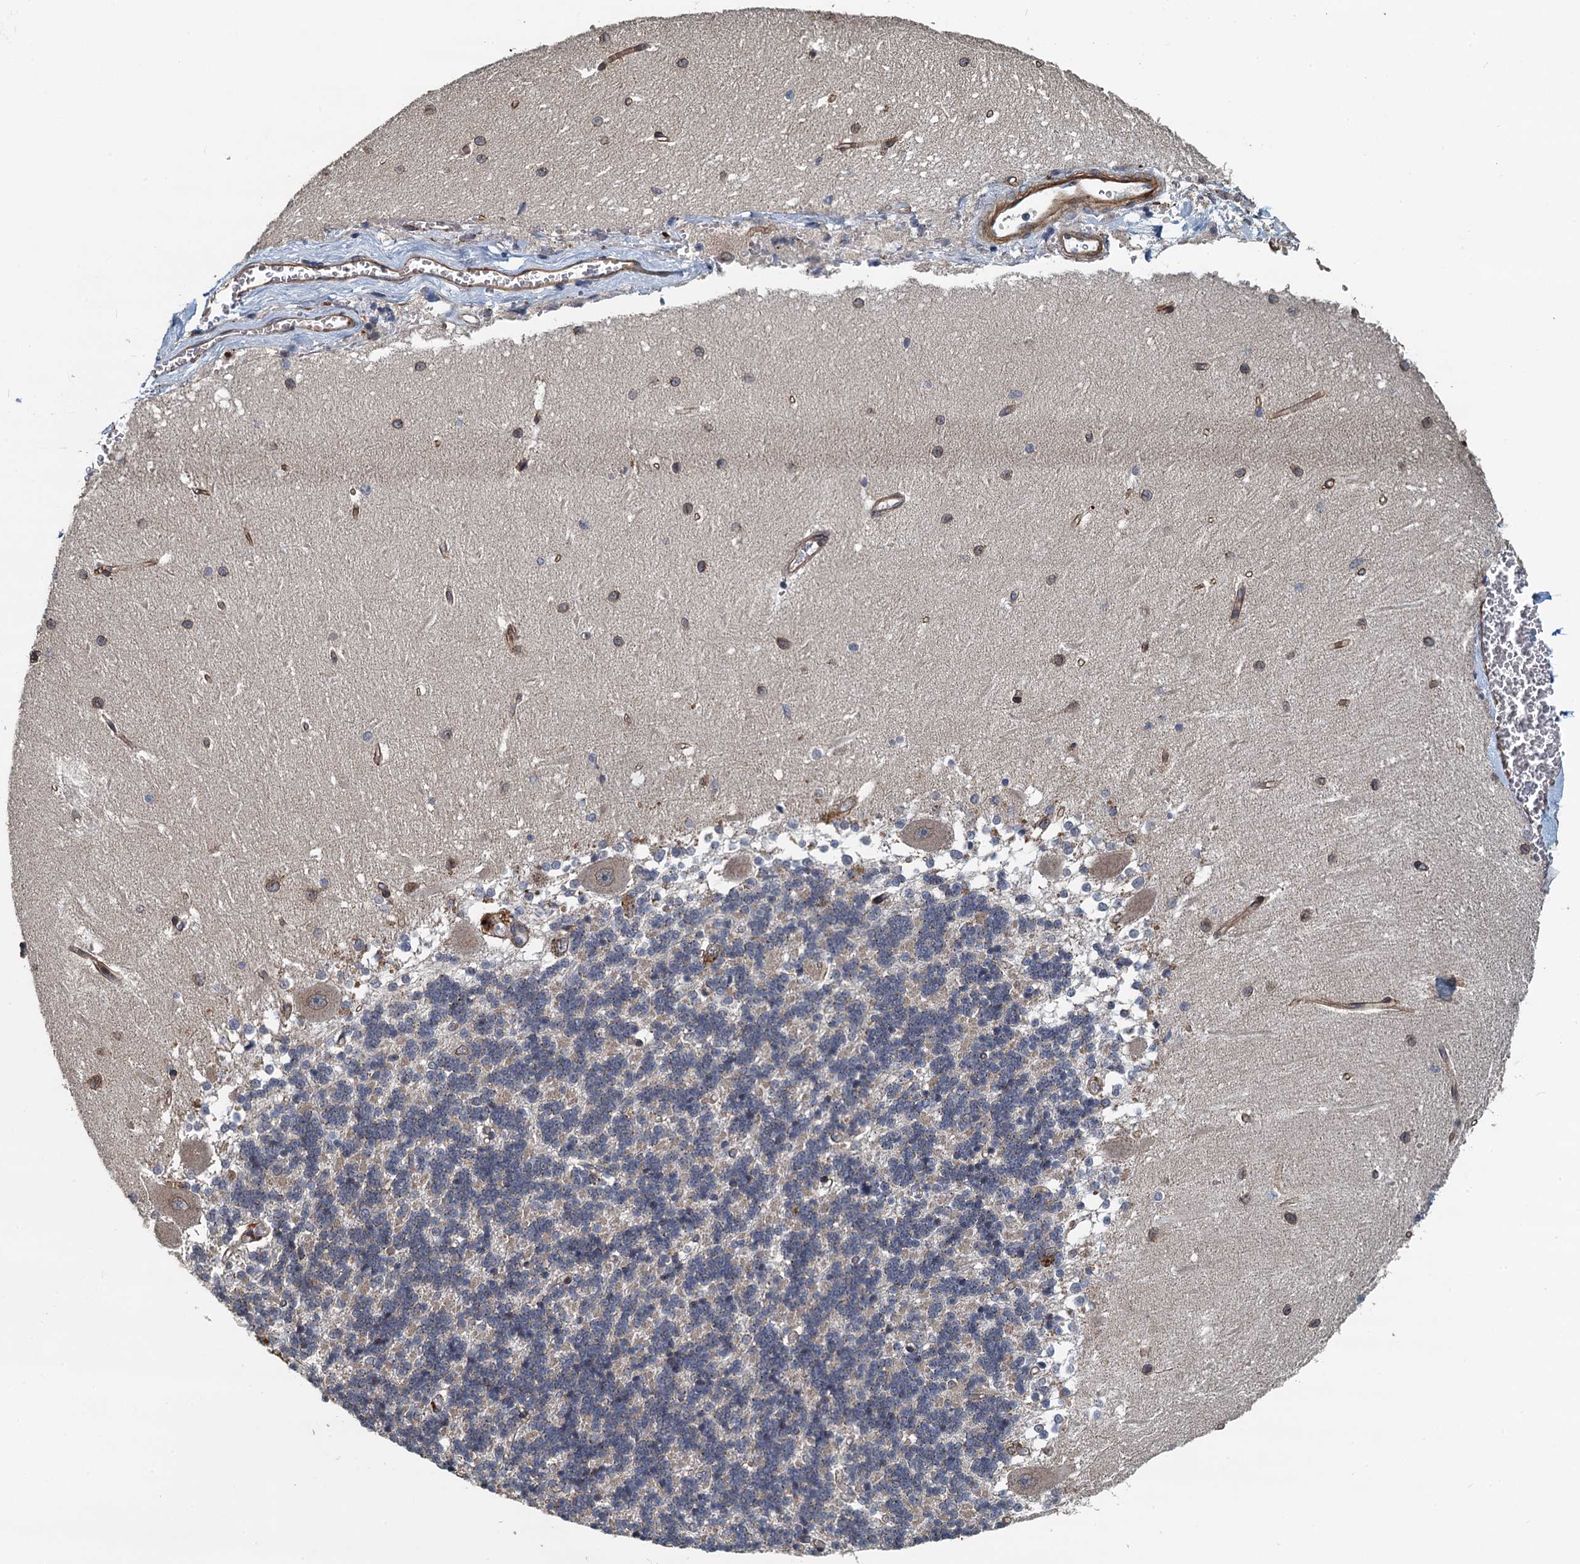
{"staining": {"intensity": "moderate", "quantity": "<25%", "location": "cytoplasmic/membranous"}, "tissue": "cerebellum", "cell_type": "Cells in granular layer", "image_type": "normal", "snomed": [{"axis": "morphology", "description": "Normal tissue, NOS"}, {"axis": "topography", "description": "Cerebellum"}], "caption": "Human cerebellum stained for a protein (brown) demonstrates moderate cytoplasmic/membranous positive positivity in approximately <25% of cells in granular layer.", "gene": "AGRN", "patient": {"sex": "male", "age": 37}}